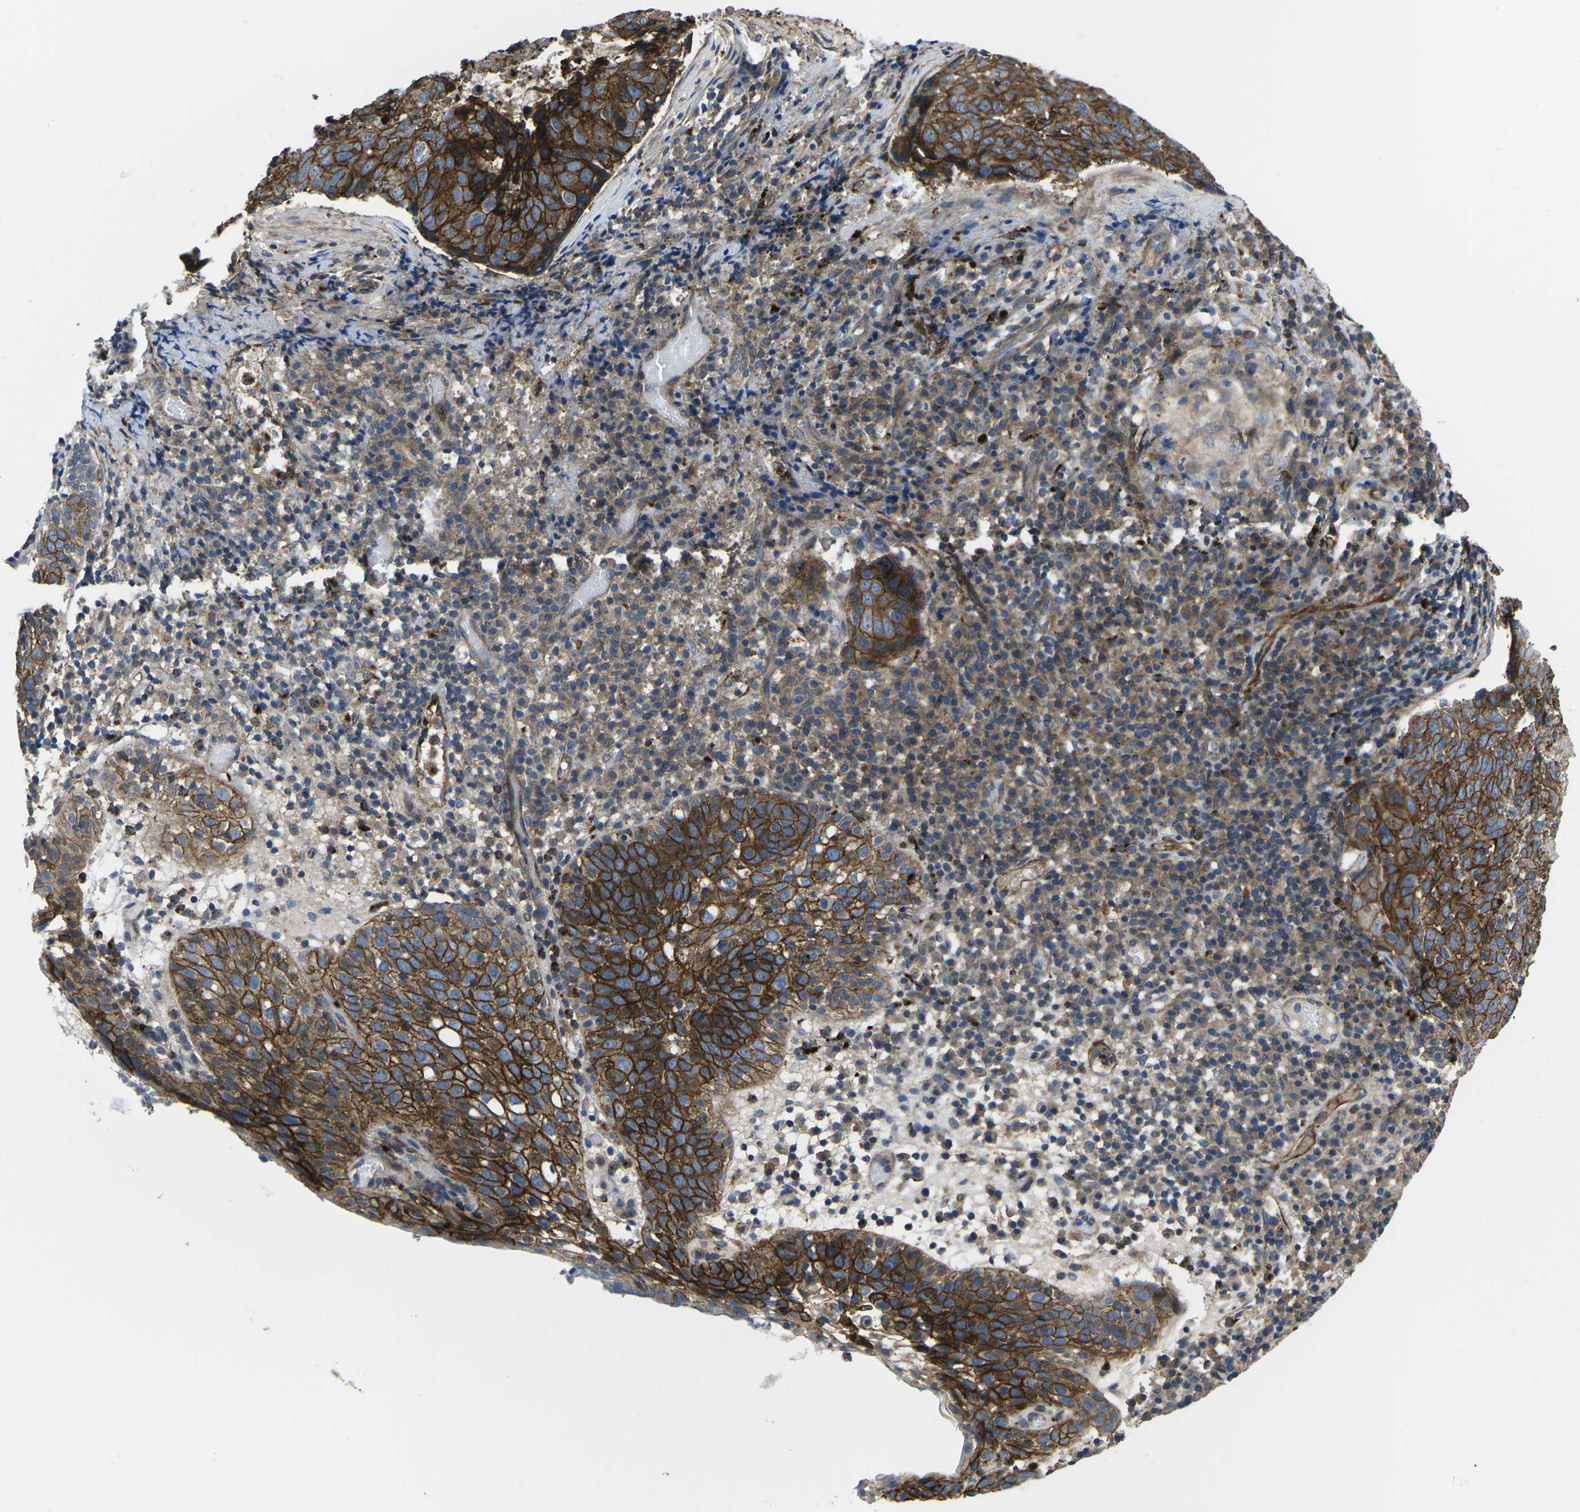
{"staining": {"intensity": "strong", "quantity": ">75%", "location": "cytoplasmic/membranous"}, "tissue": "skin cancer", "cell_type": "Tumor cells", "image_type": "cancer", "snomed": [{"axis": "morphology", "description": "Squamous cell carcinoma in situ, NOS"}, {"axis": "morphology", "description": "Squamous cell carcinoma, NOS"}, {"axis": "topography", "description": "Skin"}], "caption": "Skin cancer stained with a brown dye shows strong cytoplasmic/membranous positive positivity in approximately >75% of tumor cells.", "gene": "DLG1", "patient": {"sex": "male", "age": 93}}